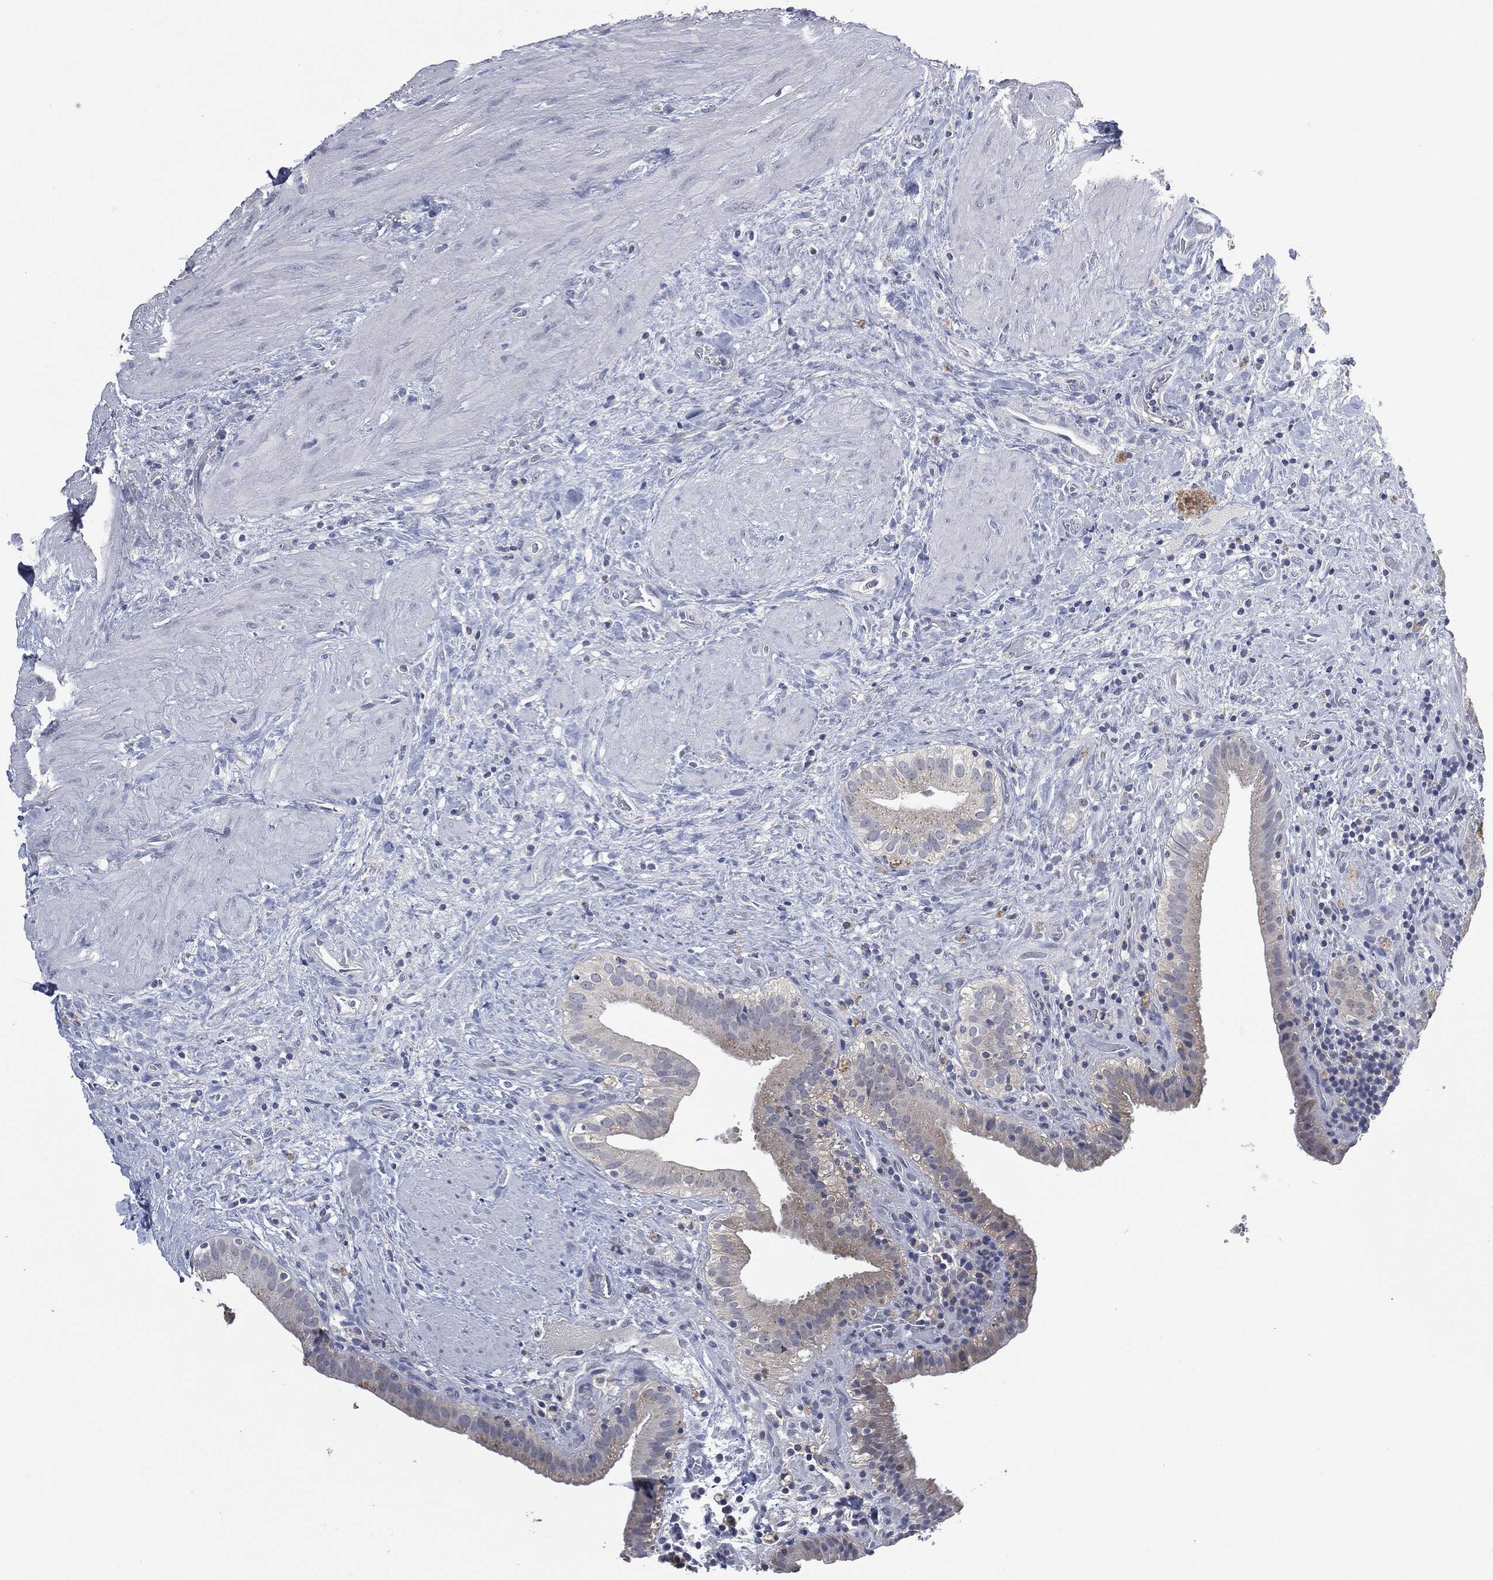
{"staining": {"intensity": "weak", "quantity": "<25%", "location": "cytoplasmic/membranous"}, "tissue": "gallbladder", "cell_type": "Glandular cells", "image_type": "normal", "snomed": [{"axis": "morphology", "description": "Normal tissue, NOS"}, {"axis": "topography", "description": "Gallbladder"}], "caption": "This is an immunohistochemistry micrograph of benign human gallbladder. There is no staining in glandular cells.", "gene": "IL1RN", "patient": {"sex": "male", "age": 62}}